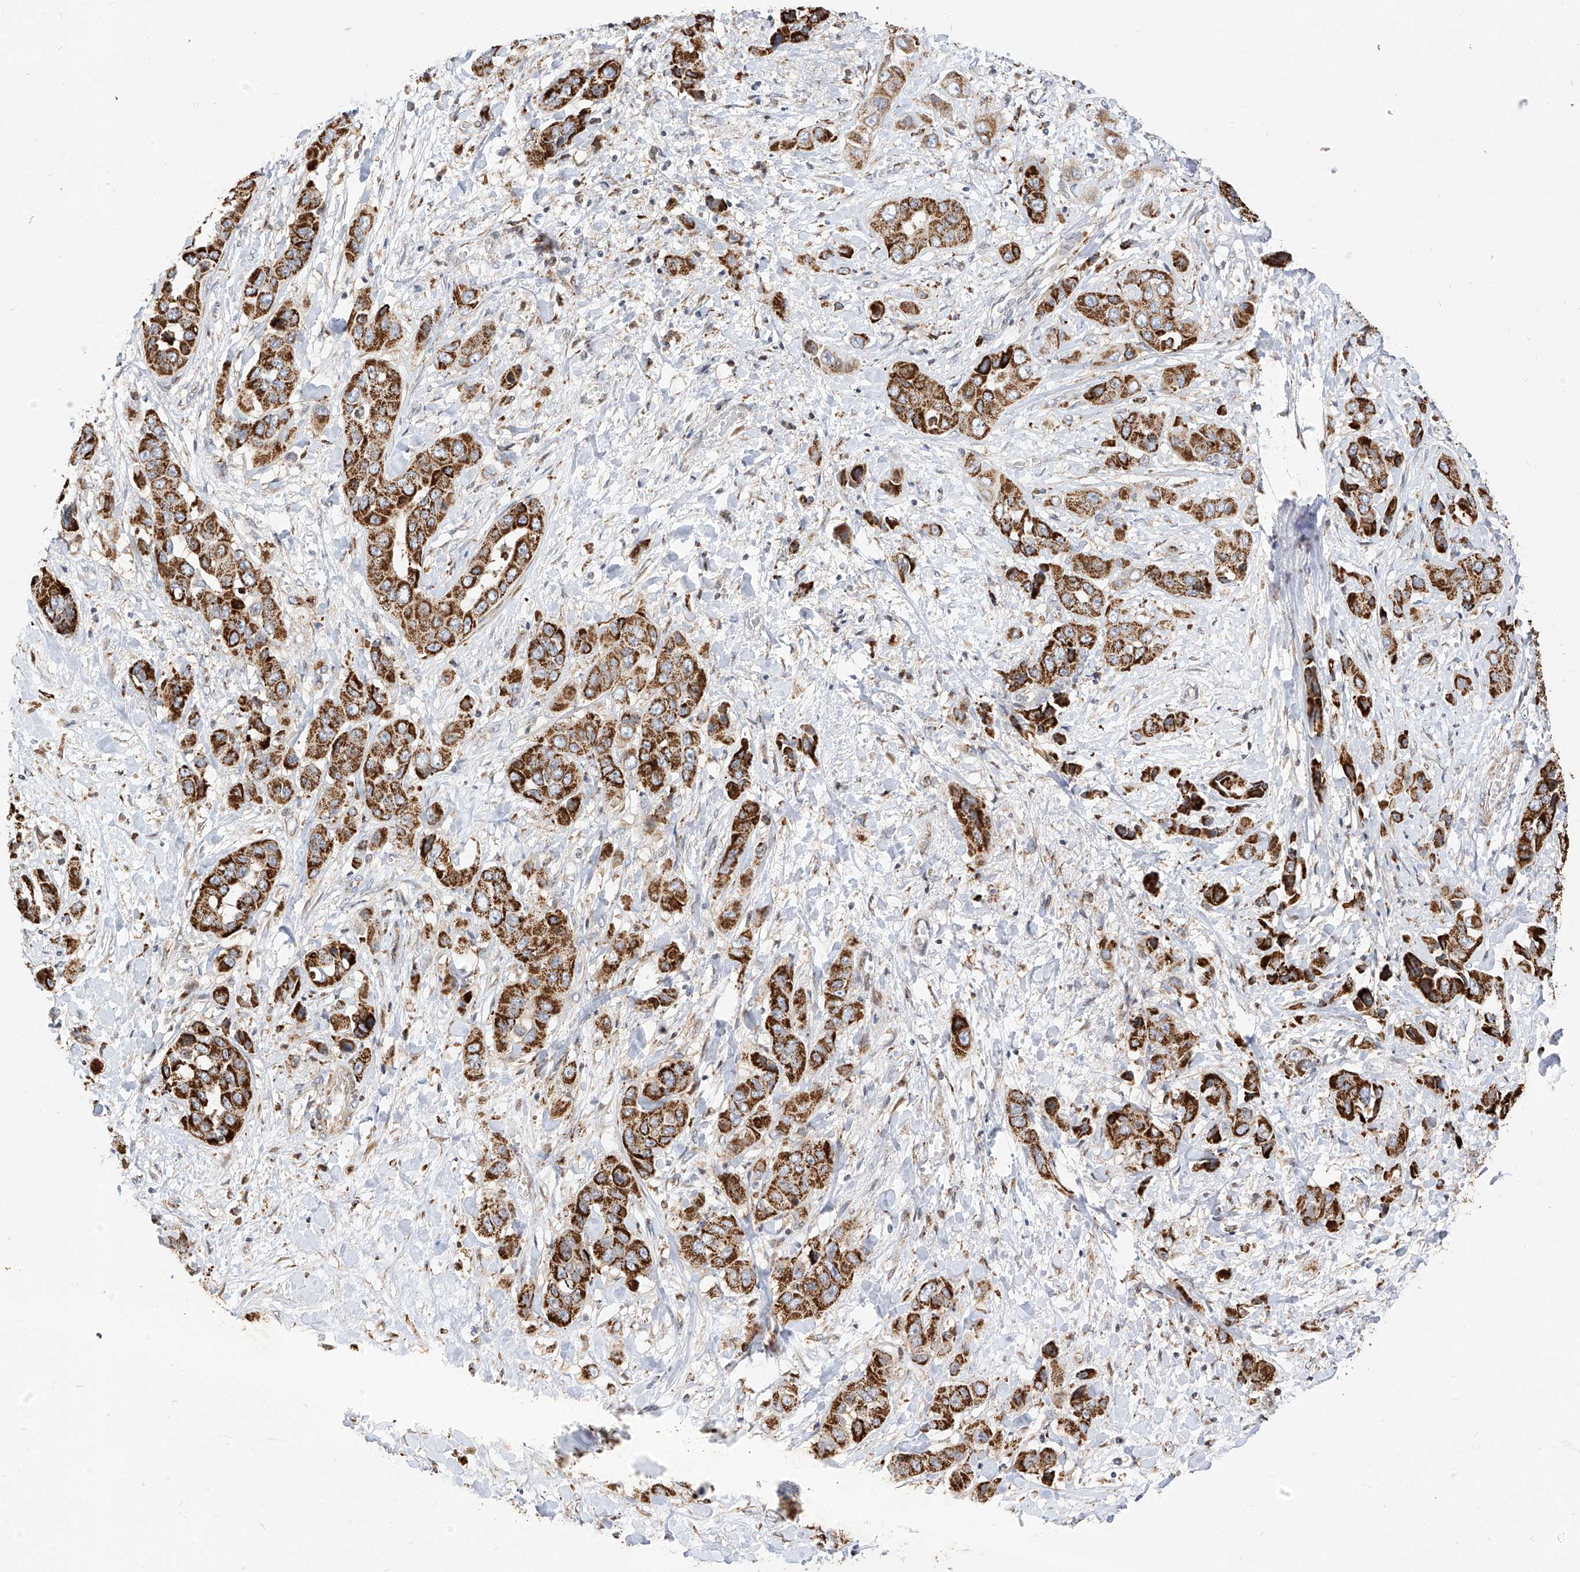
{"staining": {"intensity": "strong", "quantity": ">75%", "location": "cytoplasmic/membranous"}, "tissue": "liver cancer", "cell_type": "Tumor cells", "image_type": "cancer", "snomed": [{"axis": "morphology", "description": "Cholangiocarcinoma"}, {"axis": "topography", "description": "Liver"}], "caption": "Immunohistochemical staining of human liver cancer (cholangiocarcinoma) shows high levels of strong cytoplasmic/membranous expression in about >75% of tumor cells.", "gene": "TTLL8", "patient": {"sex": "female", "age": 52}}